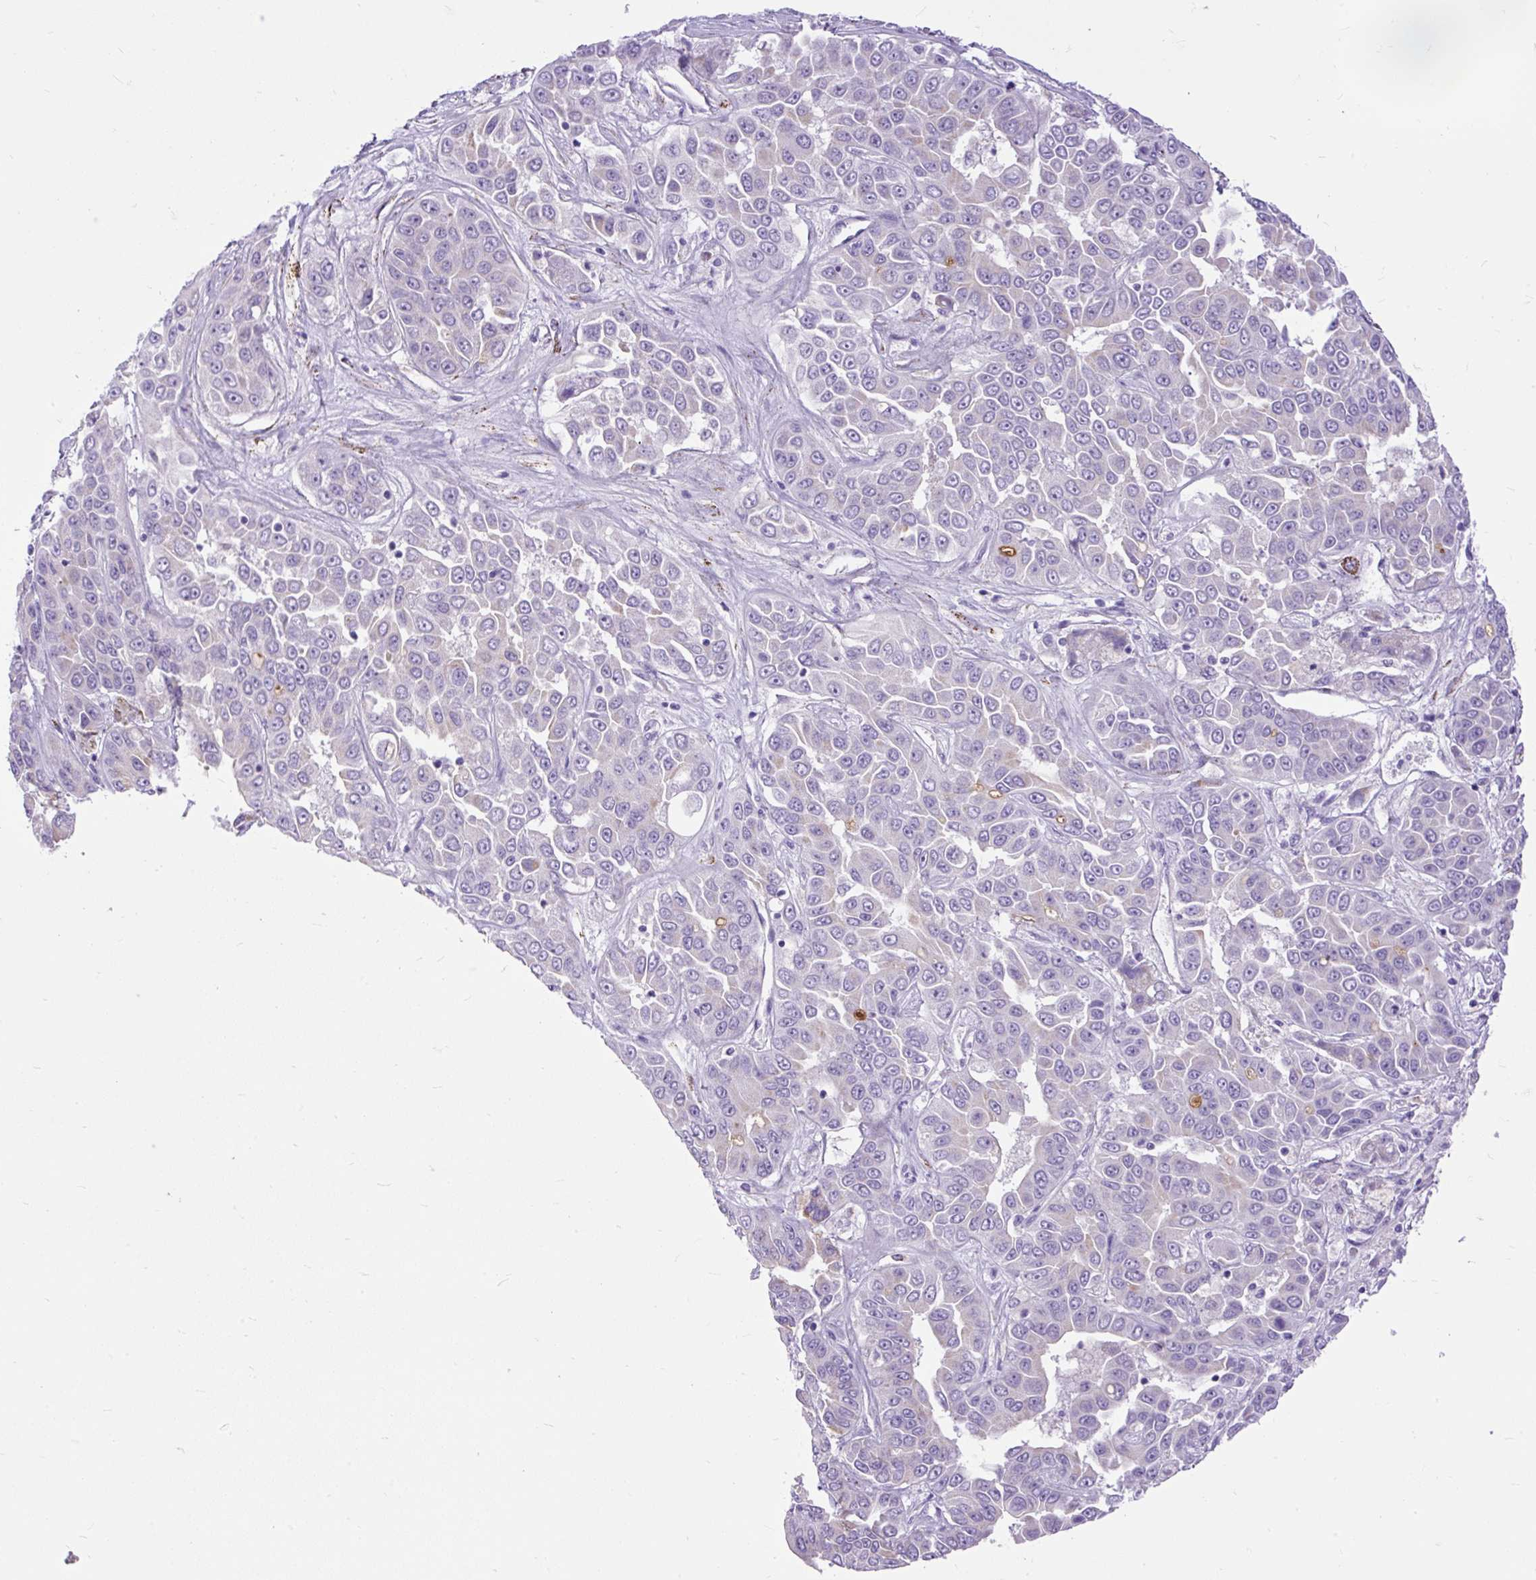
{"staining": {"intensity": "negative", "quantity": "none", "location": "none"}, "tissue": "liver cancer", "cell_type": "Tumor cells", "image_type": "cancer", "snomed": [{"axis": "morphology", "description": "Cholangiocarcinoma"}, {"axis": "topography", "description": "Liver"}], "caption": "Micrograph shows no significant protein expression in tumor cells of cholangiocarcinoma (liver).", "gene": "ZNF256", "patient": {"sex": "female", "age": 52}}